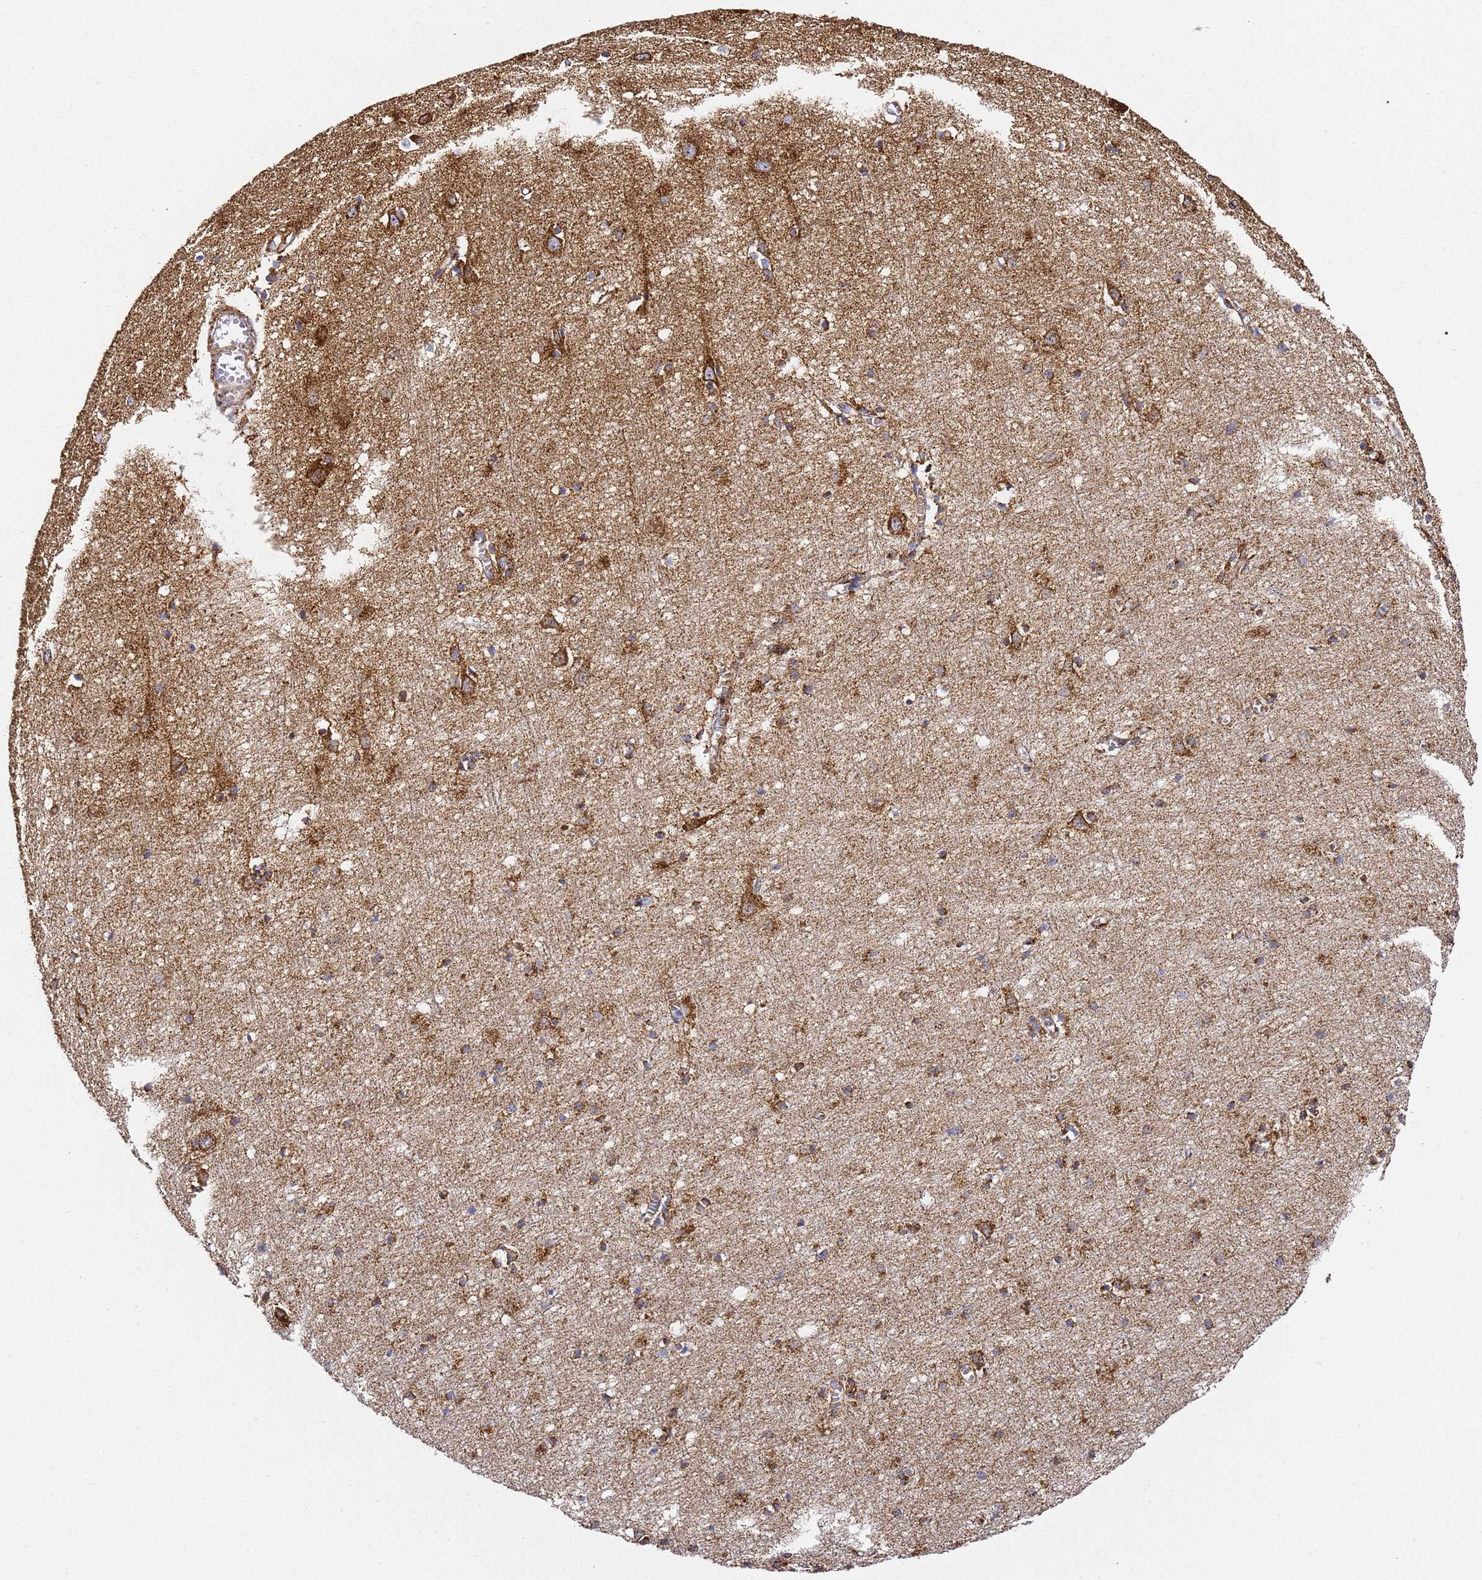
{"staining": {"intensity": "moderate", "quantity": ">75%", "location": "cytoplasmic/membranous"}, "tissue": "cerebral cortex", "cell_type": "Endothelial cells", "image_type": "normal", "snomed": [{"axis": "morphology", "description": "Normal tissue, NOS"}, {"axis": "topography", "description": "Cerebral cortex"}], "caption": "An image of cerebral cortex stained for a protein displays moderate cytoplasmic/membranous brown staining in endothelial cells. Nuclei are stained in blue.", "gene": "NDUFA3", "patient": {"sex": "female", "age": 64}}